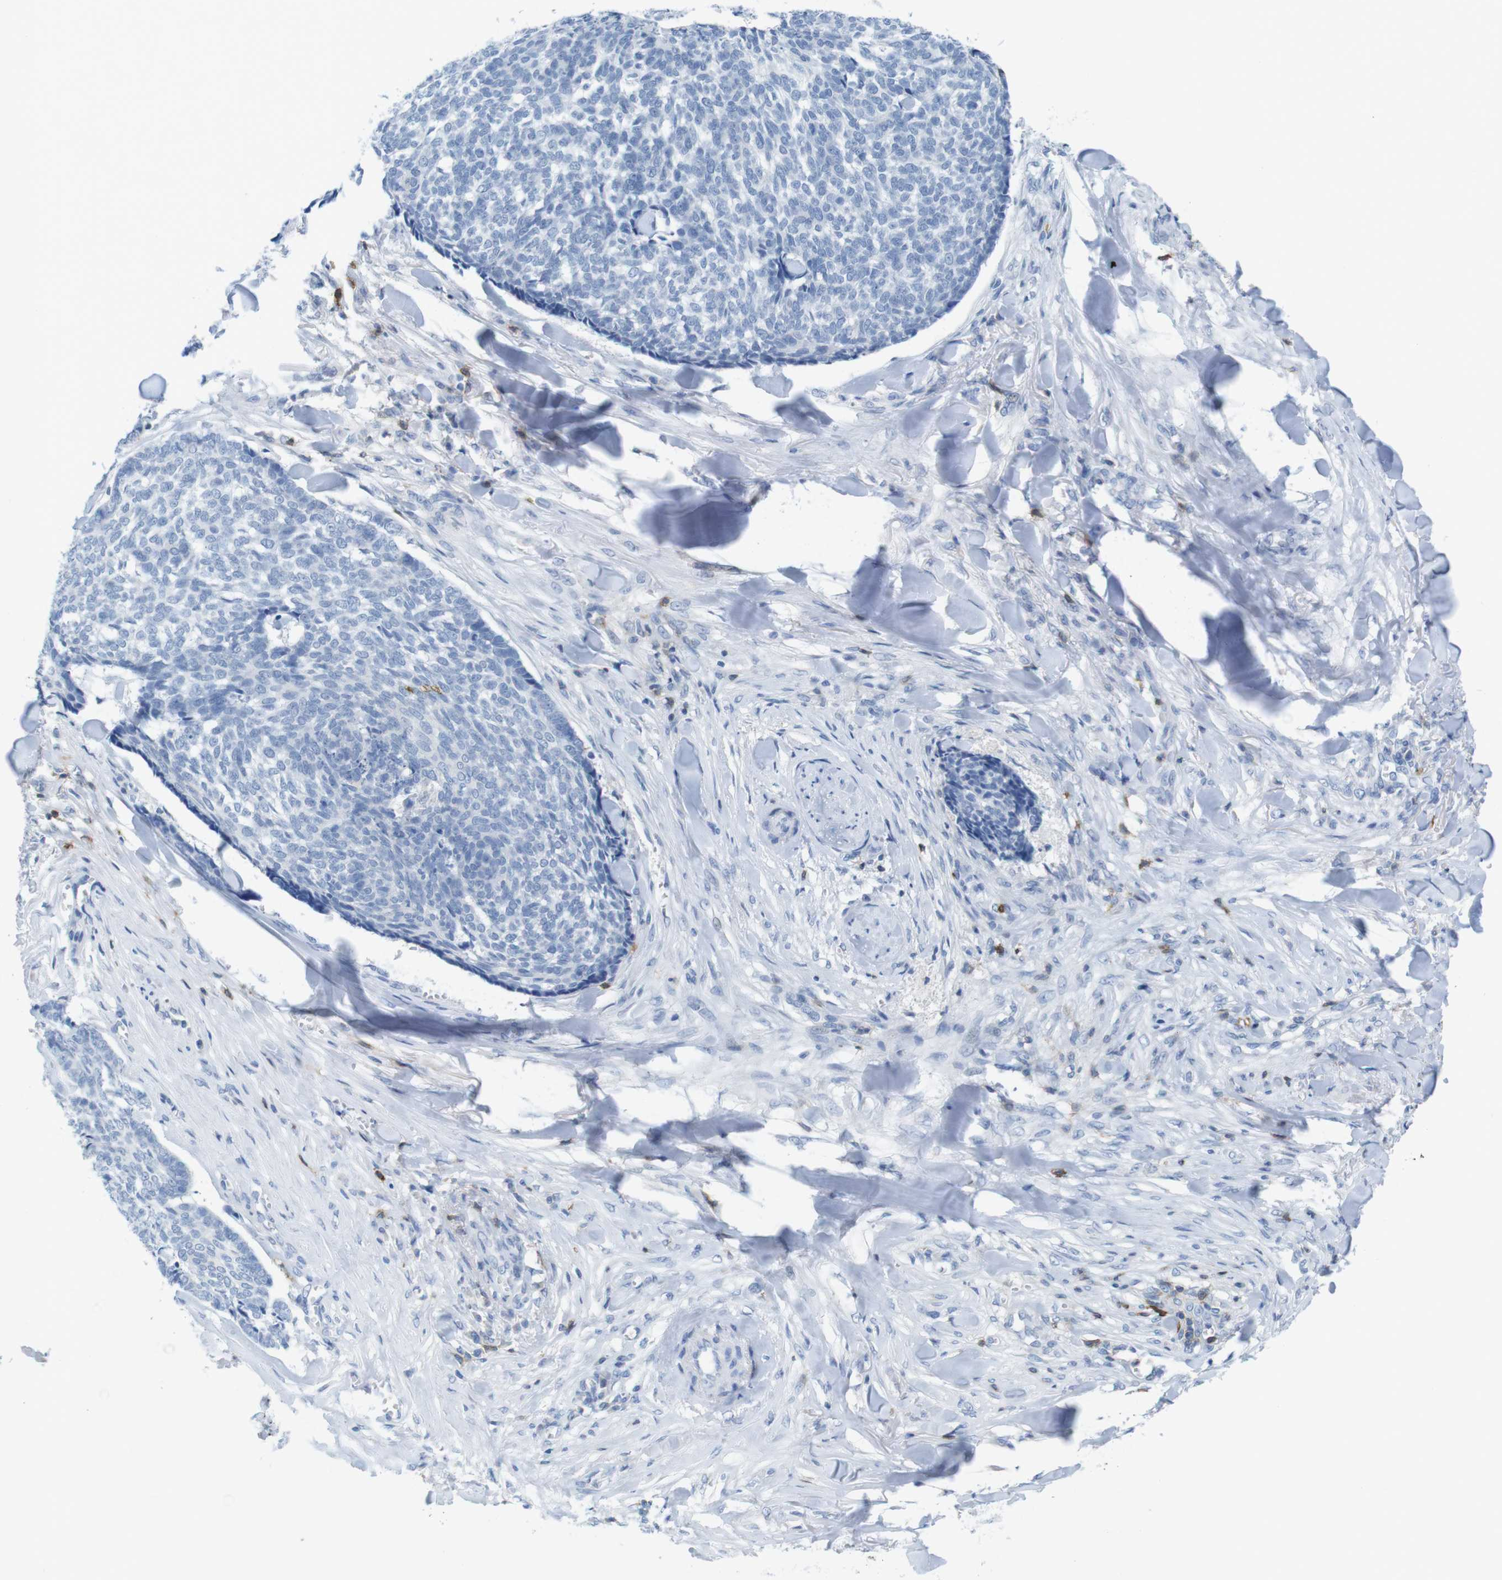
{"staining": {"intensity": "negative", "quantity": "none", "location": "none"}, "tissue": "skin cancer", "cell_type": "Tumor cells", "image_type": "cancer", "snomed": [{"axis": "morphology", "description": "Basal cell carcinoma"}, {"axis": "topography", "description": "Skin"}], "caption": "This photomicrograph is of skin cancer (basal cell carcinoma) stained with immunohistochemistry (IHC) to label a protein in brown with the nuclei are counter-stained blue. There is no expression in tumor cells.", "gene": "CD5", "patient": {"sex": "male", "age": 84}}